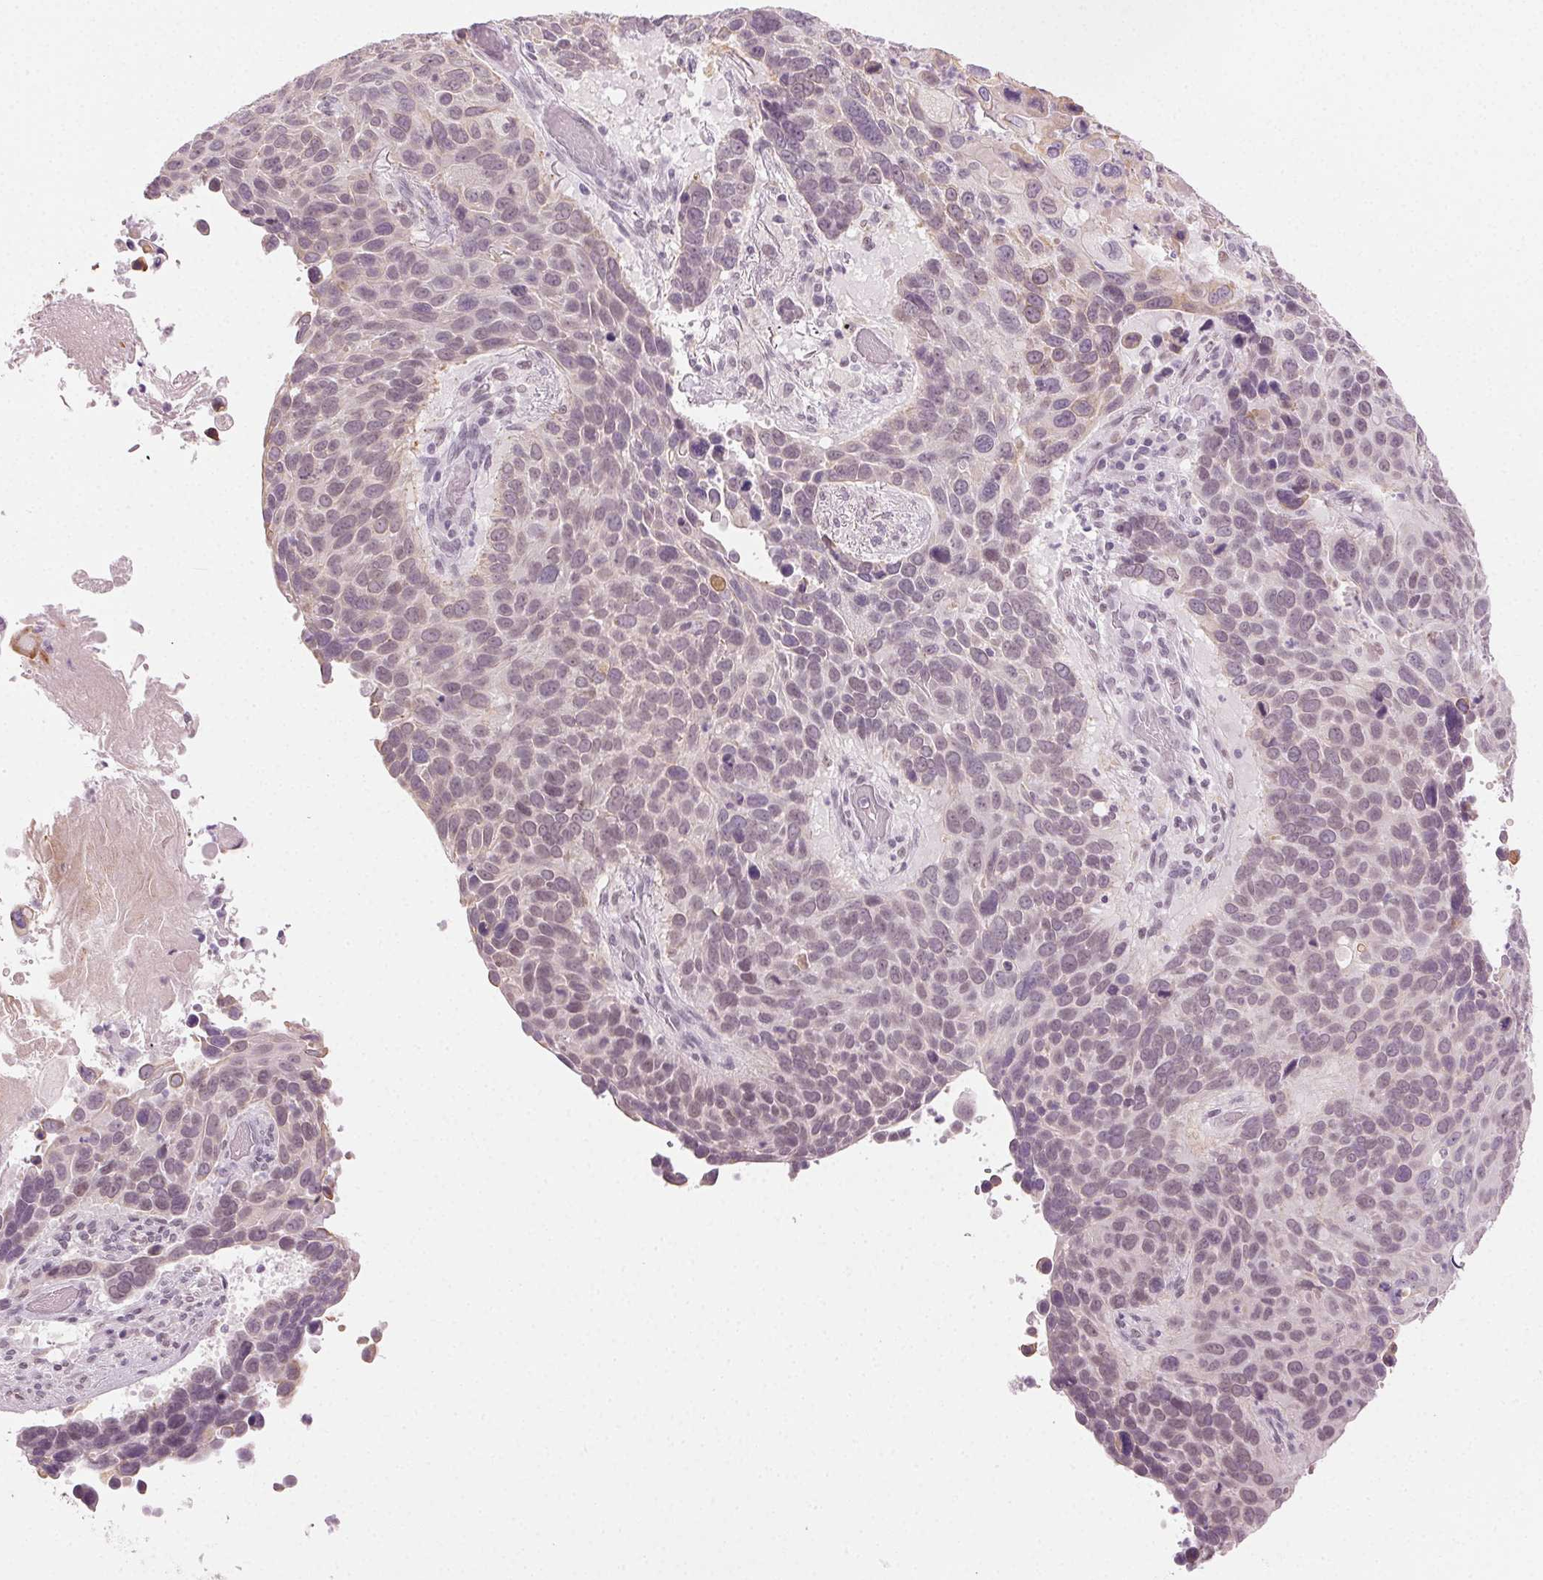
{"staining": {"intensity": "weak", "quantity": "25%-75%", "location": "nuclear"}, "tissue": "lung cancer", "cell_type": "Tumor cells", "image_type": "cancer", "snomed": [{"axis": "morphology", "description": "Squamous cell carcinoma, NOS"}, {"axis": "topography", "description": "Lung"}], "caption": "Immunohistochemical staining of lung cancer (squamous cell carcinoma) demonstrates low levels of weak nuclear protein expression in about 25%-75% of tumor cells.", "gene": "AIF1L", "patient": {"sex": "male", "age": 68}}